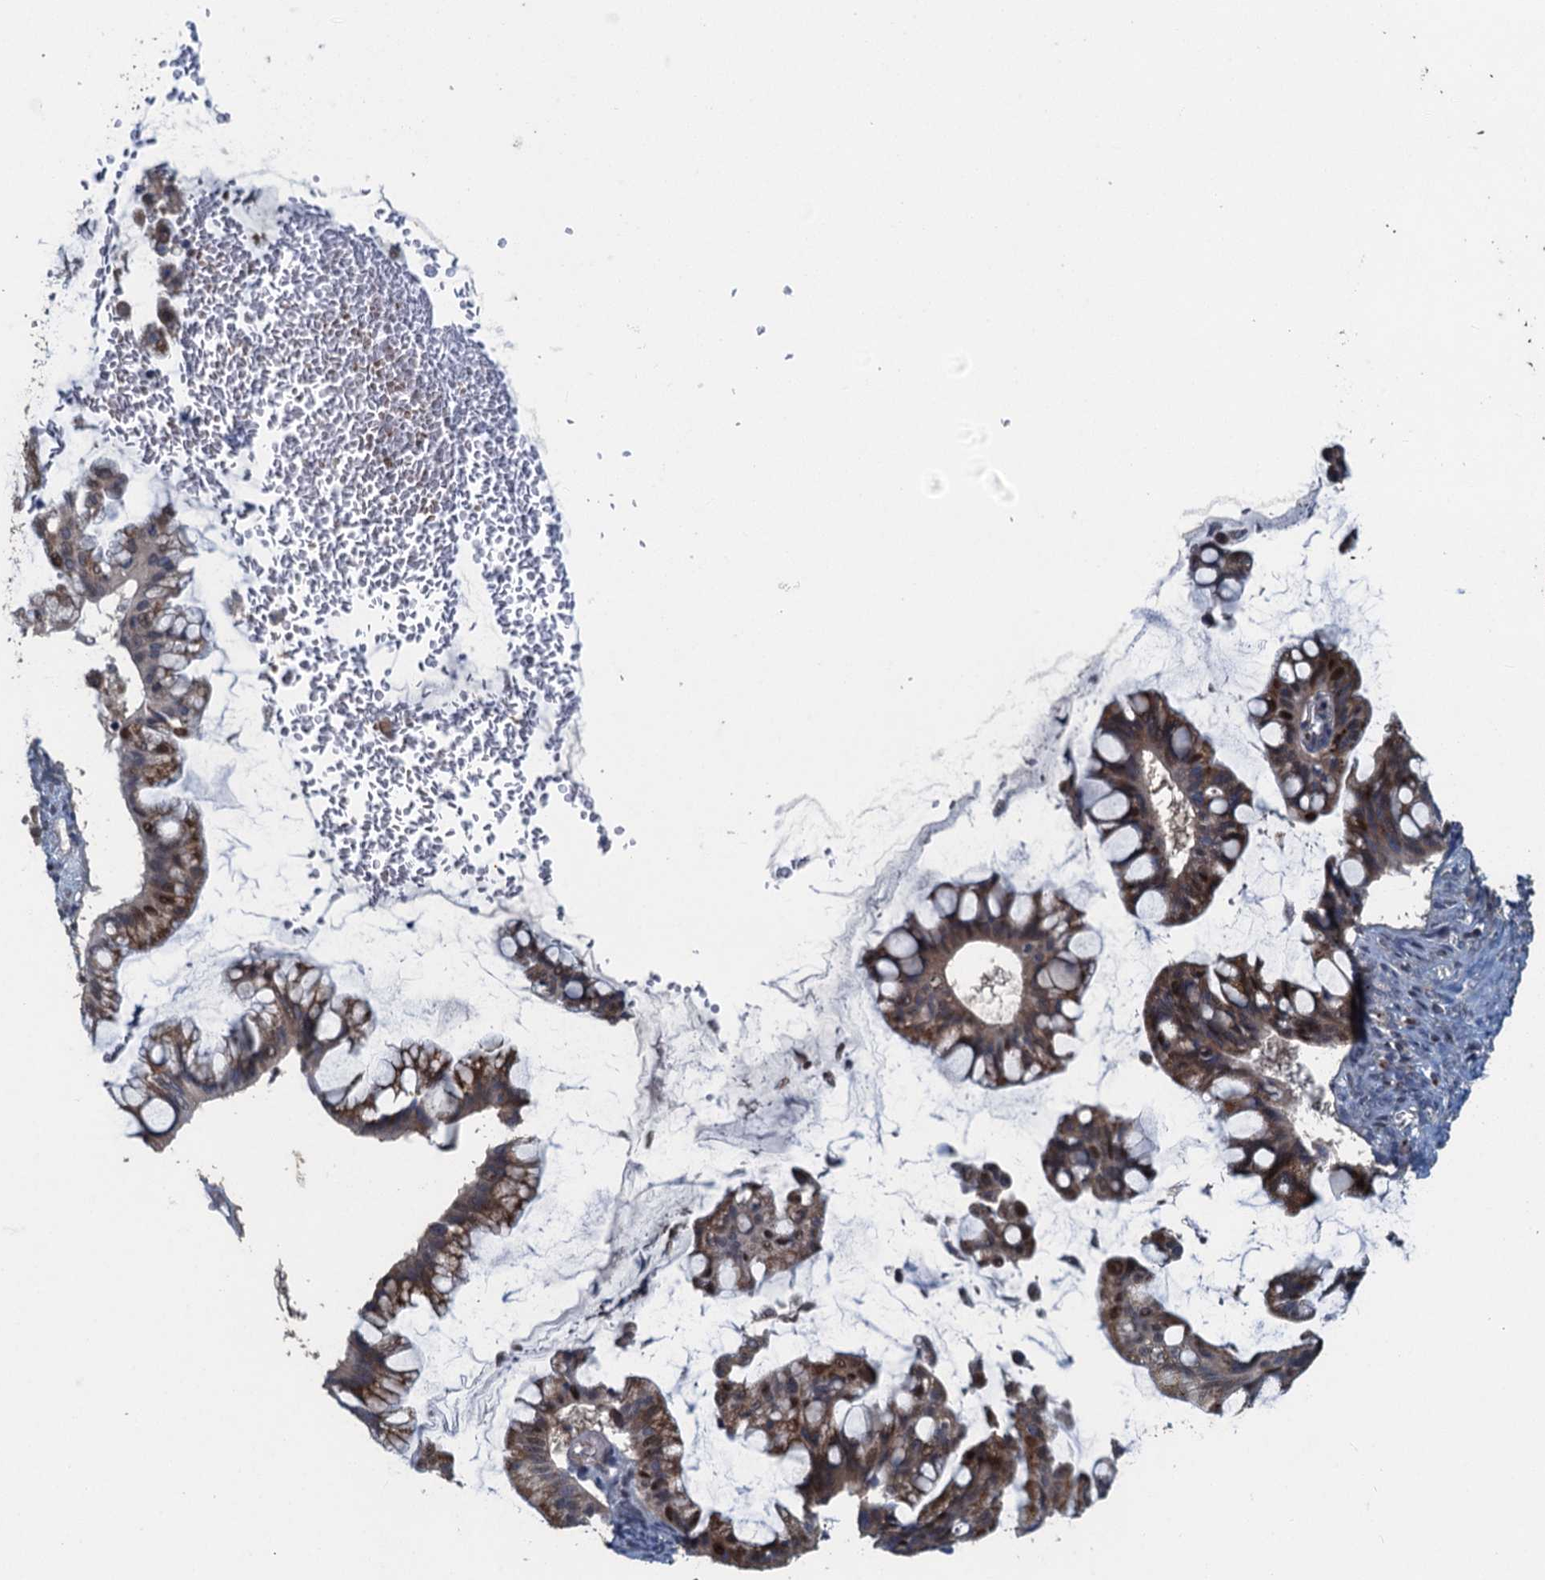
{"staining": {"intensity": "moderate", "quantity": "25%-75%", "location": "cytoplasmic/membranous"}, "tissue": "ovarian cancer", "cell_type": "Tumor cells", "image_type": "cancer", "snomed": [{"axis": "morphology", "description": "Cystadenocarcinoma, mucinous, NOS"}, {"axis": "topography", "description": "Ovary"}], "caption": "A medium amount of moderate cytoplasmic/membranous staining is appreciated in approximately 25%-75% of tumor cells in ovarian mucinous cystadenocarcinoma tissue. (DAB (3,3'-diaminobenzidine) IHC with brightfield microscopy, high magnification).", "gene": "AGRN", "patient": {"sex": "female", "age": 73}}